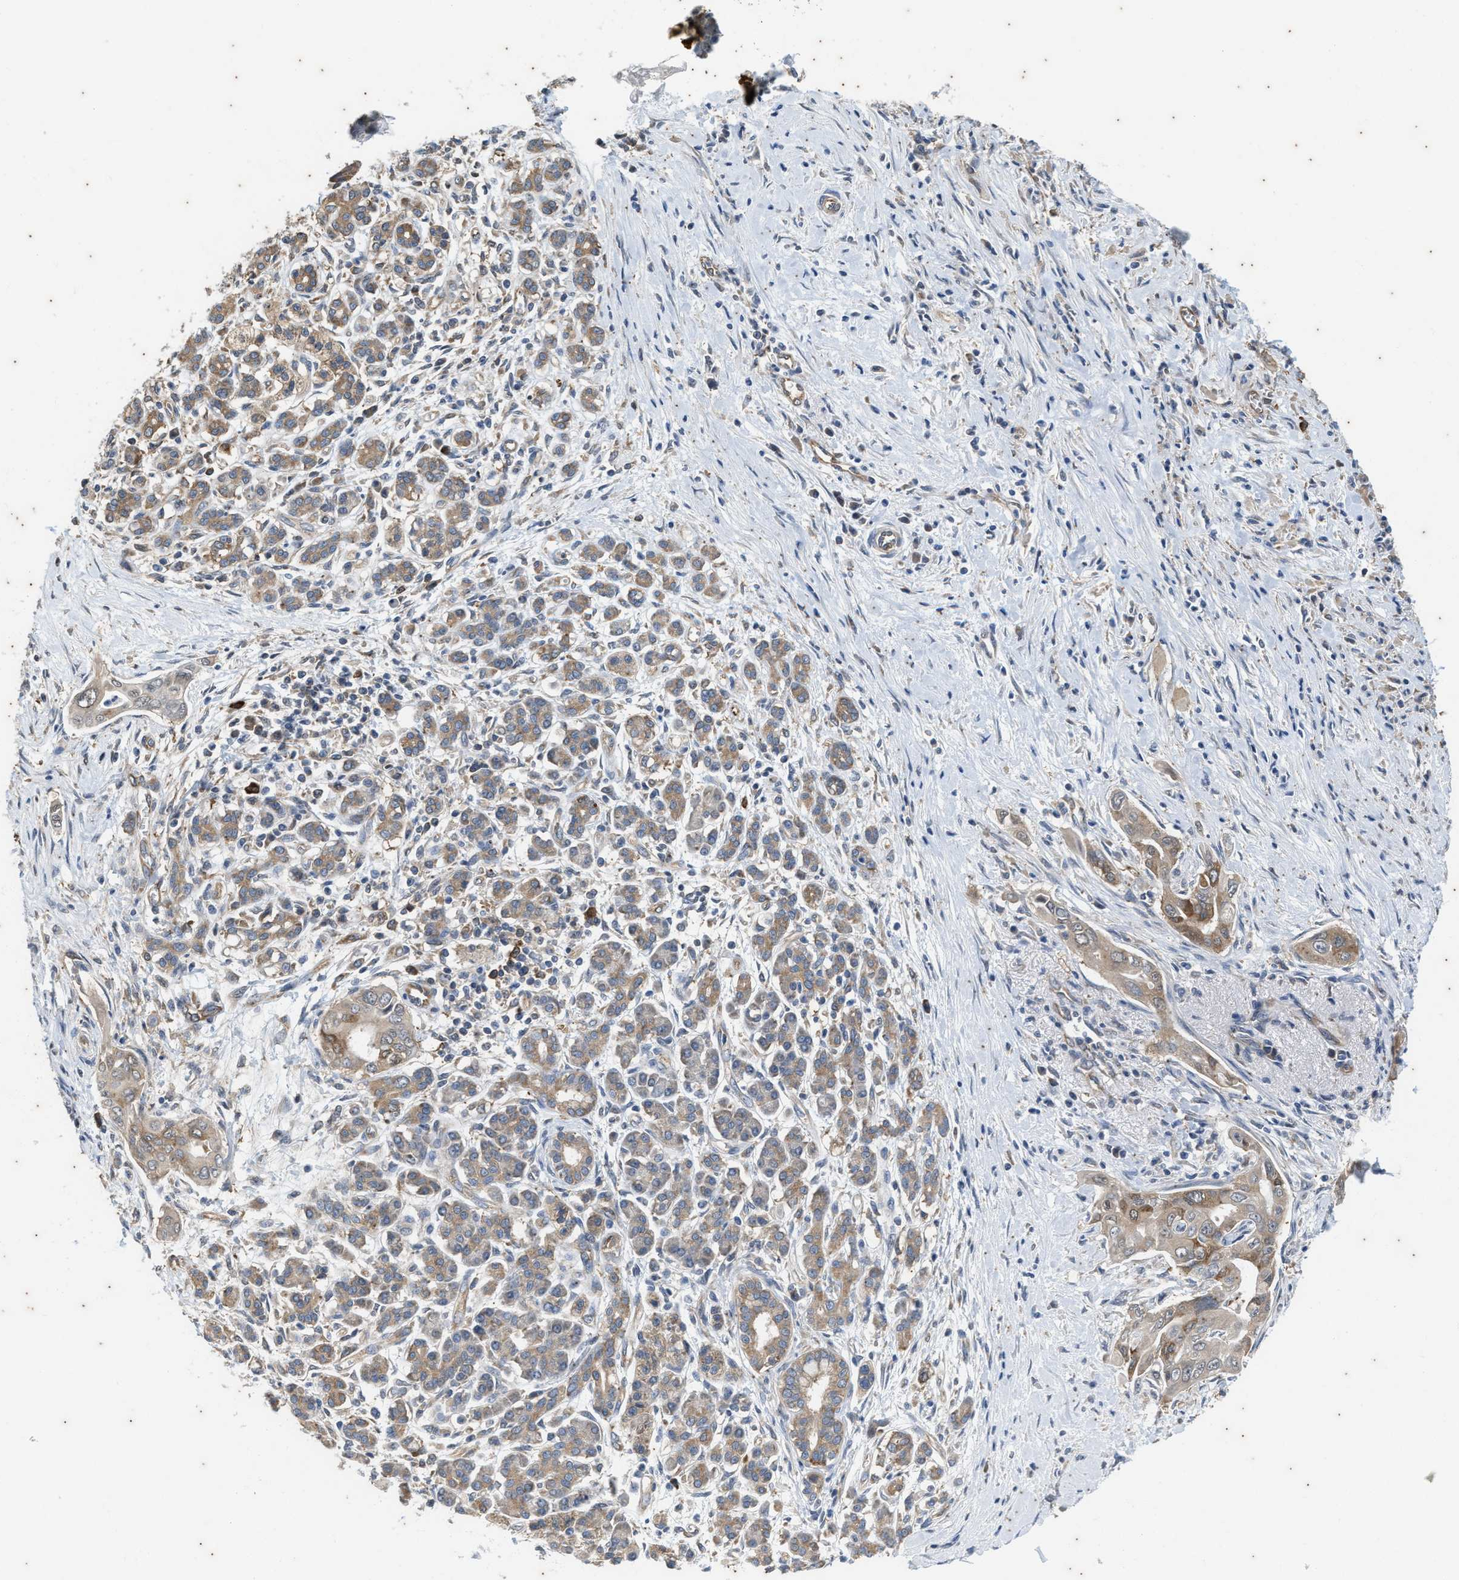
{"staining": {"intensity": "moderate", "quantity": ">75%", "location": "cytoplasmic/membranous"}, "tissue": "pancreatic cancer", "cell_type": "Tumor cells", "image_type": "cancer", "snomed": [{"axis": "morphology", "description": "Adenocarcinoma, NOS"}, {"axis": "topography", "description": "Pancreas"}], "caption": "A brown stain labels moderate cytoplasmic/membranous expression of a protein in human pancreatic adenocarcinoma tumor cells. (DAB IHC with brightfield microscopy, high magnification).", "gene": "COX19", "patient": {"sex": "male", "age": 58}}